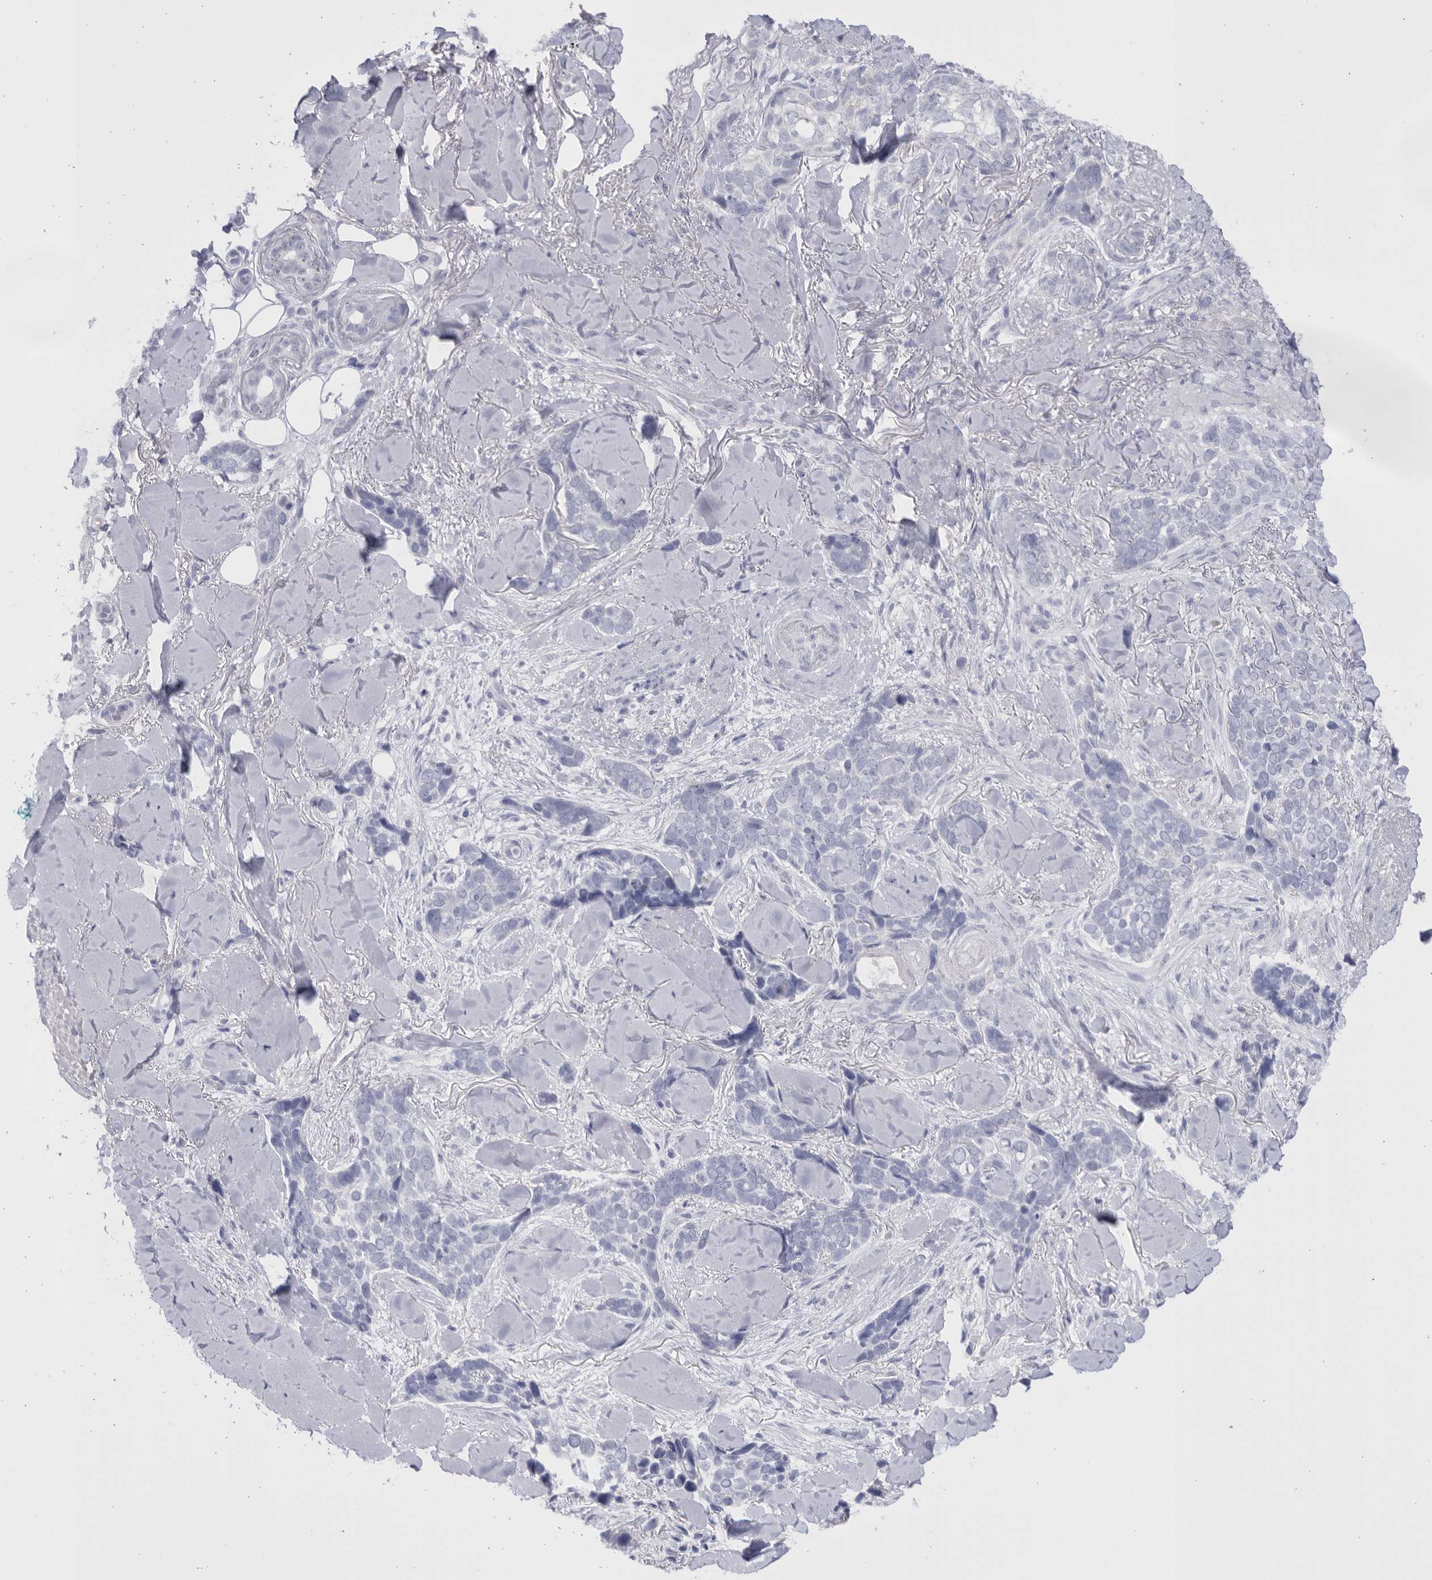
{"staining": {"intensity": "negative", "quantity": "none", "location": "none"}, "tissue": "skin cancer", "cell_type": "Tumor cells", "image_type": "cancer", "snomed": [{"axis": "morphology", "description": "Basal cell carcinoma"}, {"axis": "topography", "description": "Skin"}], "caption": "DAB (3,3'-diaminobenzidine) immunohistochemical staining of skin cancer shows no significant expression in tumor cells.", "gene": "CCDC181", "patient": {"sex": "female", "age": 82}}